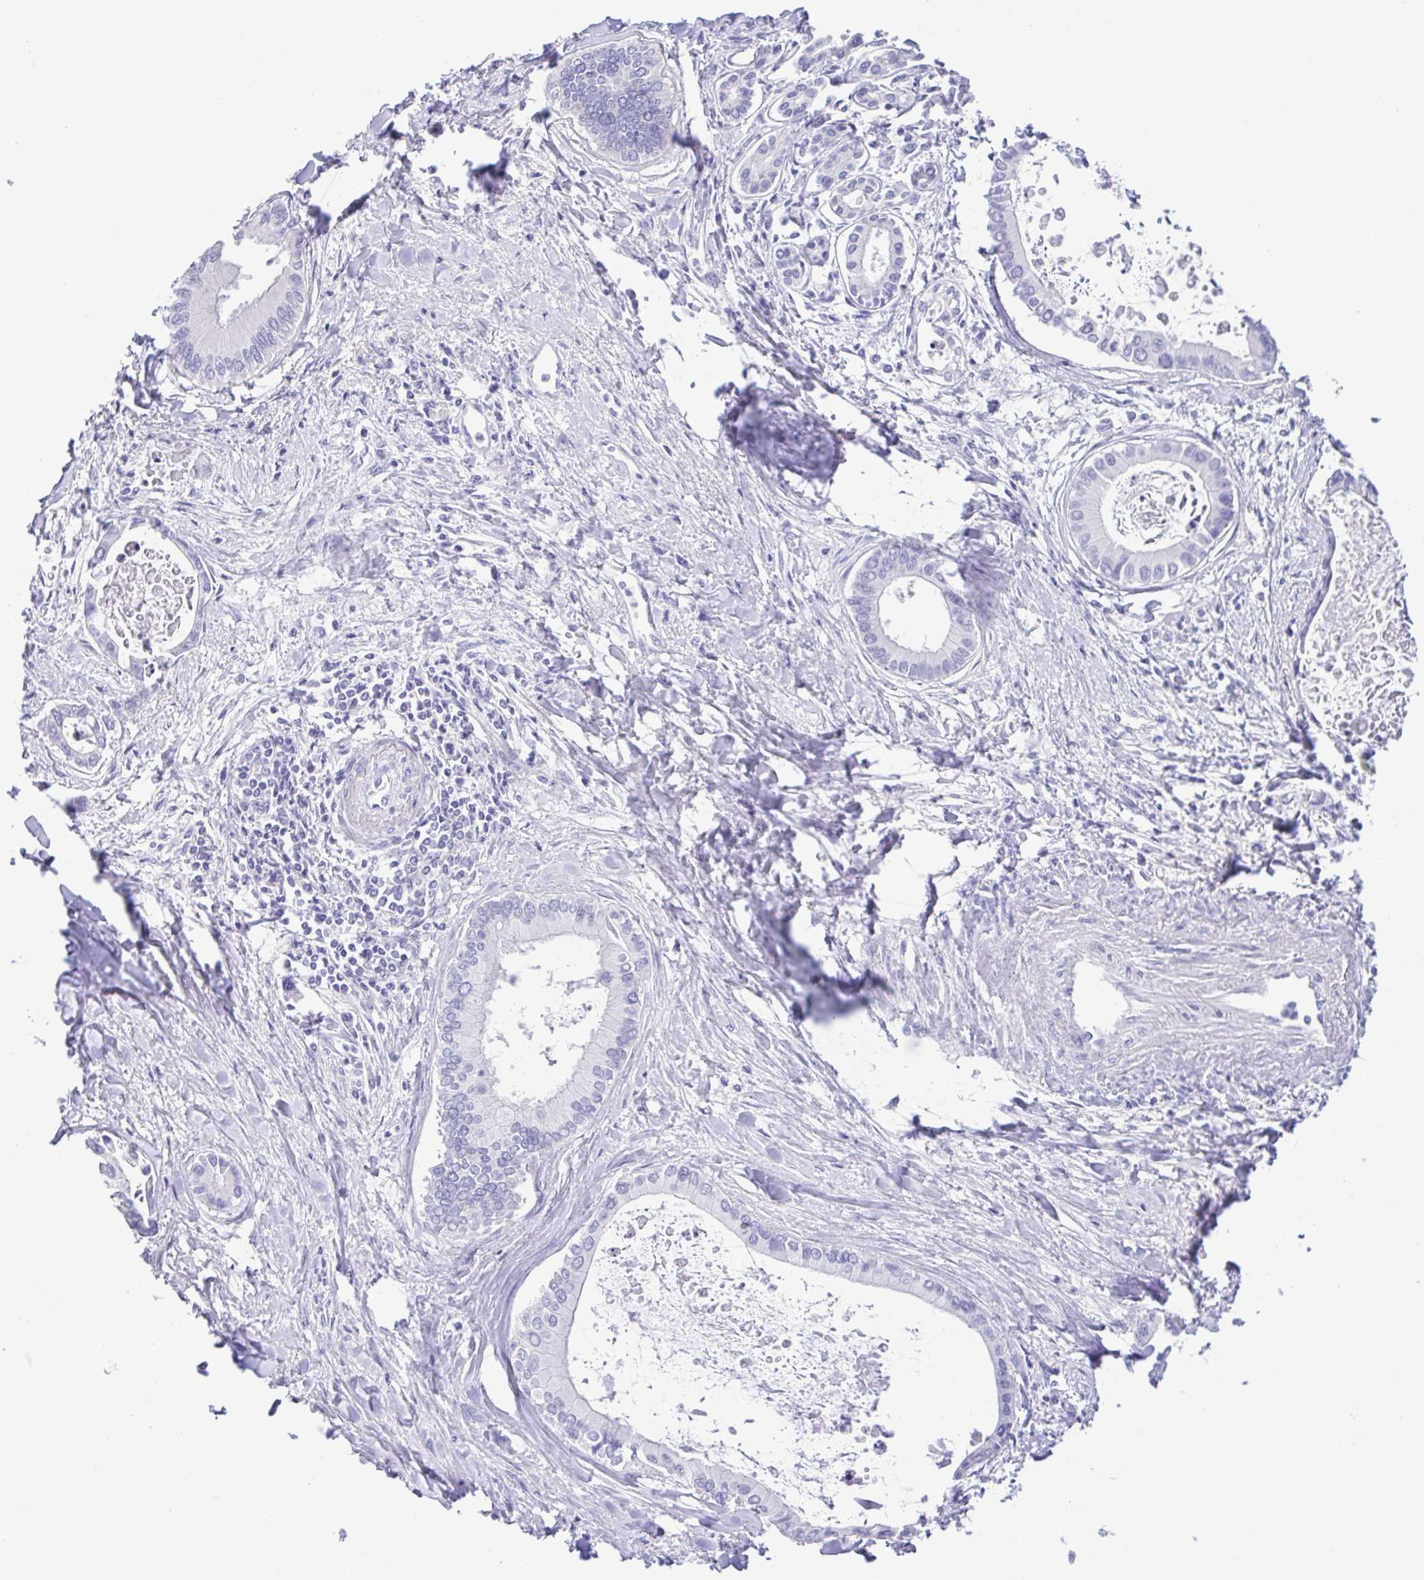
{"staining": {"intensity": "negative", "quantity": "none", "location": "none"}, "tissue": "liver cancer", "cell_type": "Tumor cells", "image_type": "cancer", "snomed": [{"axis": "morphology", "description": "Cholangiocarcinoma"}, {"axis": "topography", "description": "Liver"}], "caption": "Tumor cells are negative for protein expression in human liver cholangiocarcinoma.", "gene": "GPR182", "patient": {"sex": "male", "age": 66}}